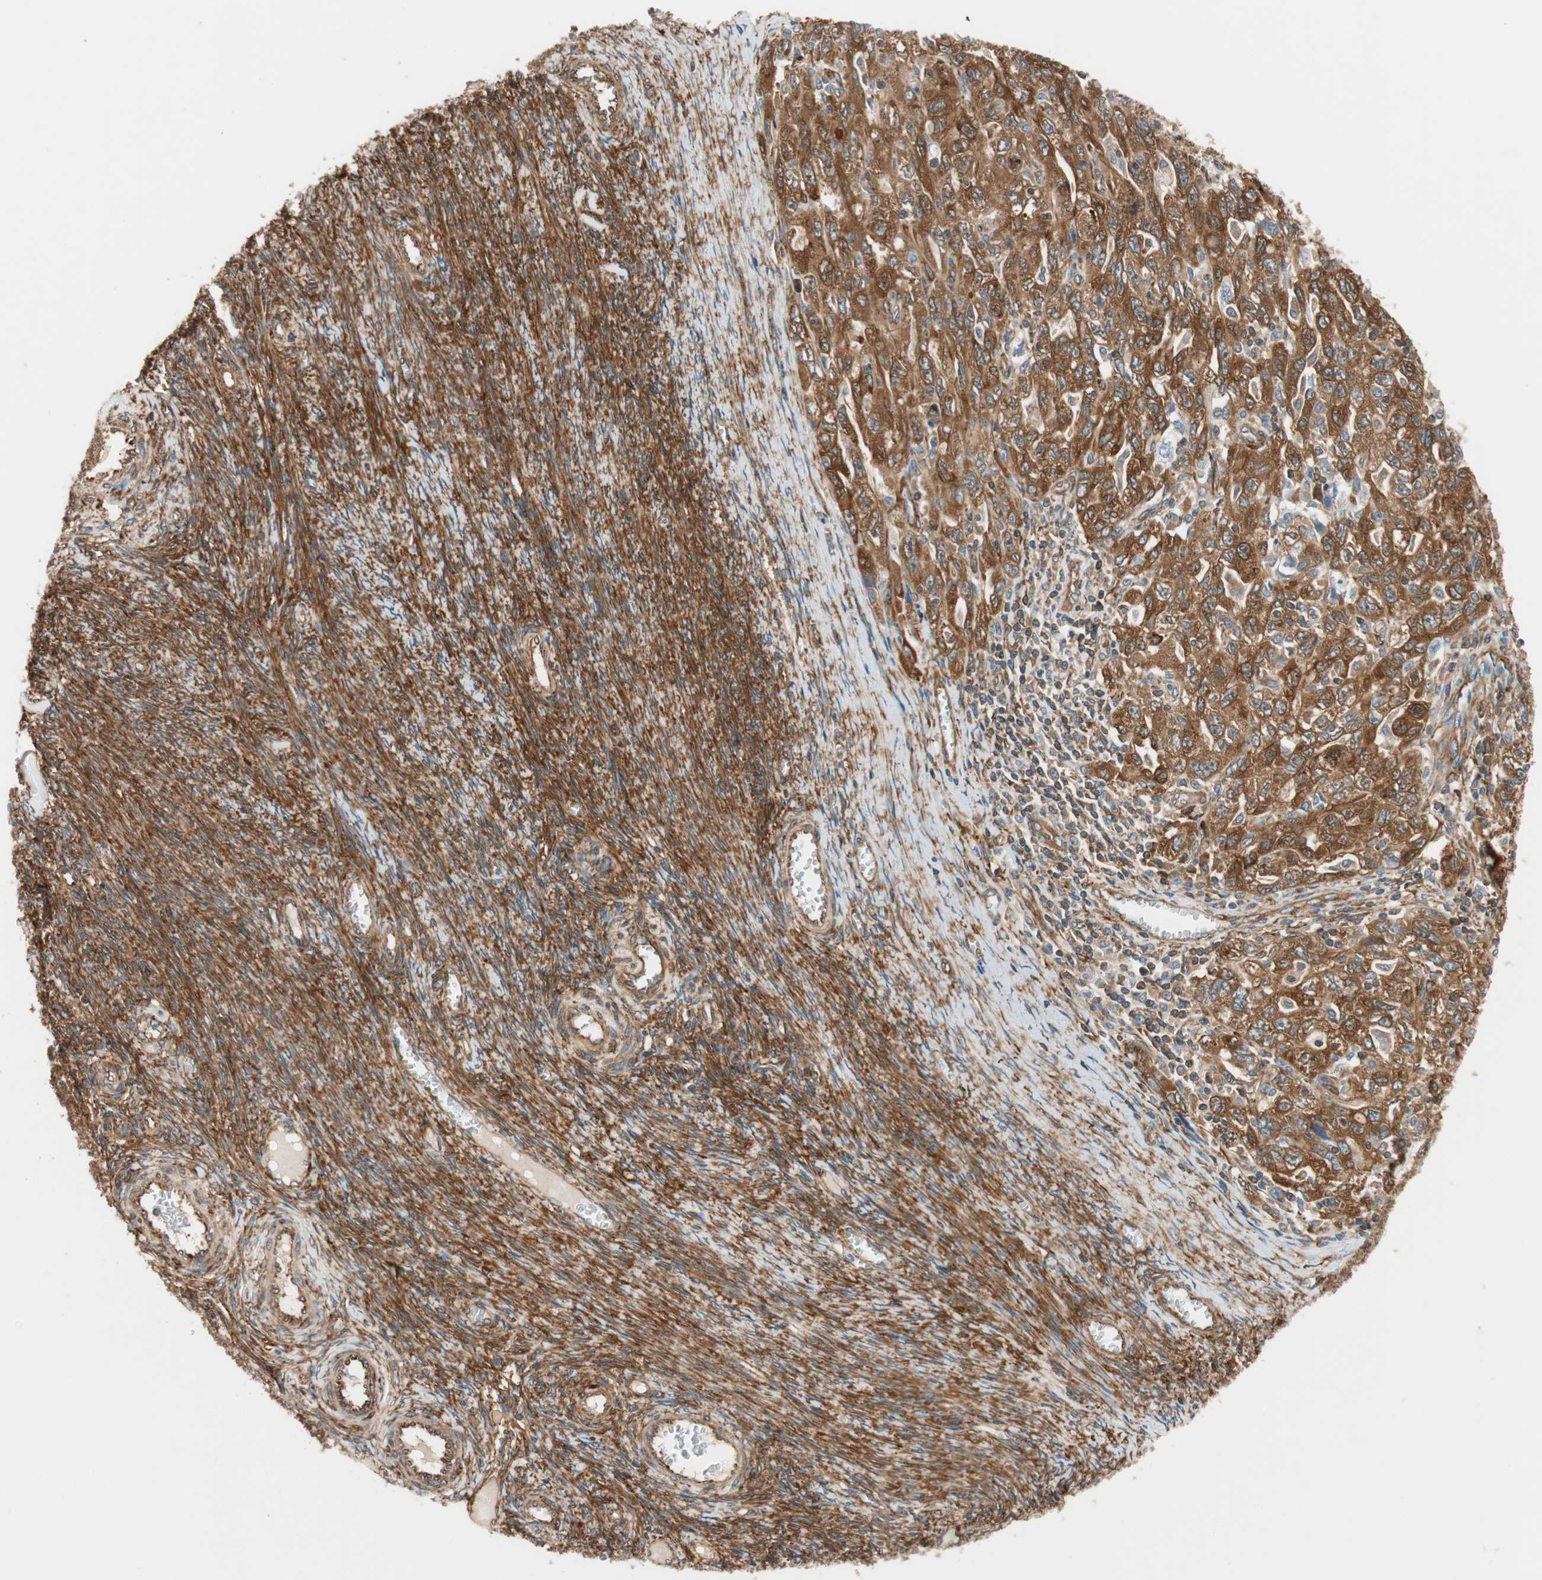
{"staining": {"intensity": "strong", "quantity": ">75%", "location": "cytoplasmic/membranous"}, "tissue": "ovarian cancer", "cell_type": "Tumor cells", "image_type": "cancer", "snomed": [{"axis": "morphology", "description": "Carcinoma, NOS"}, {"axis": "morphology", "description": "Cystadenocarcinoma, serous, NOS"}, {"axis": "topography", "description": "Ovary"}], "caption": "An image of ovarian cancer (carcinoma) stained for a protein demonstrates strong cytoplasmic/membranous brown staining in tumor cells.", "gene": "WASL", "patient": {"sex": "female", "age": 69}}